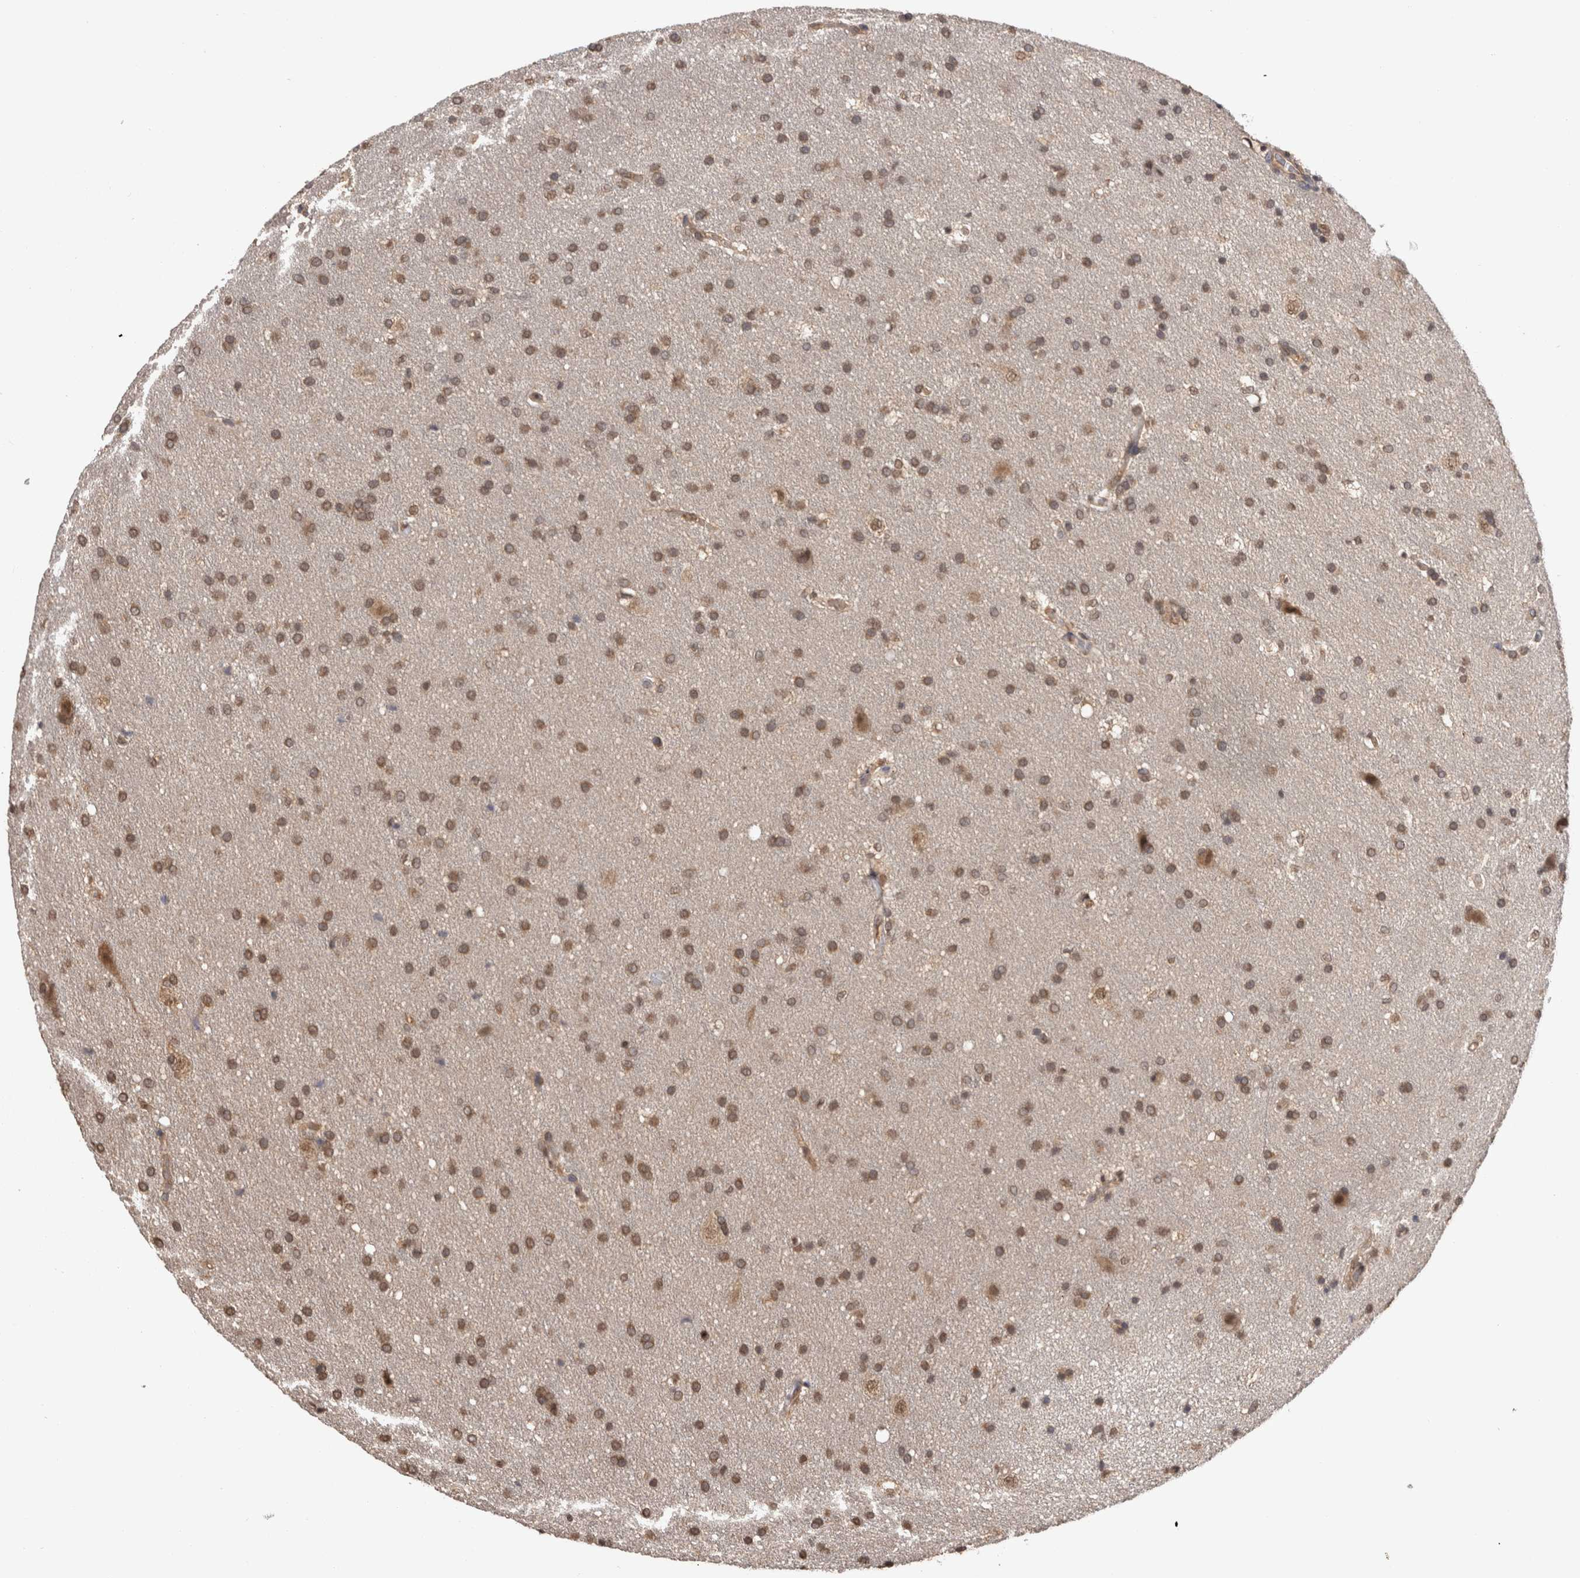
{"staining": {"intensity": "moderate", "quantity": ">75%", "location": "cytoplasmic/membranous,nuclear"}, "tissue": "glioma", "cell_type": "Tumor cells", "image_type": "cancer", "snomed": [{"axis": "morphology", "description": "Glioma, malignant, Low grade"}, {"axis": "topography", "description": "Brain"}], "caption": "Moderate cytoplasmic/membranous and nuclear expression is present in about >75% of tumor cells in low-grade glioma (malignant).", "gene": "PAK4", "patient": {"sex": "female", "age": 37}}